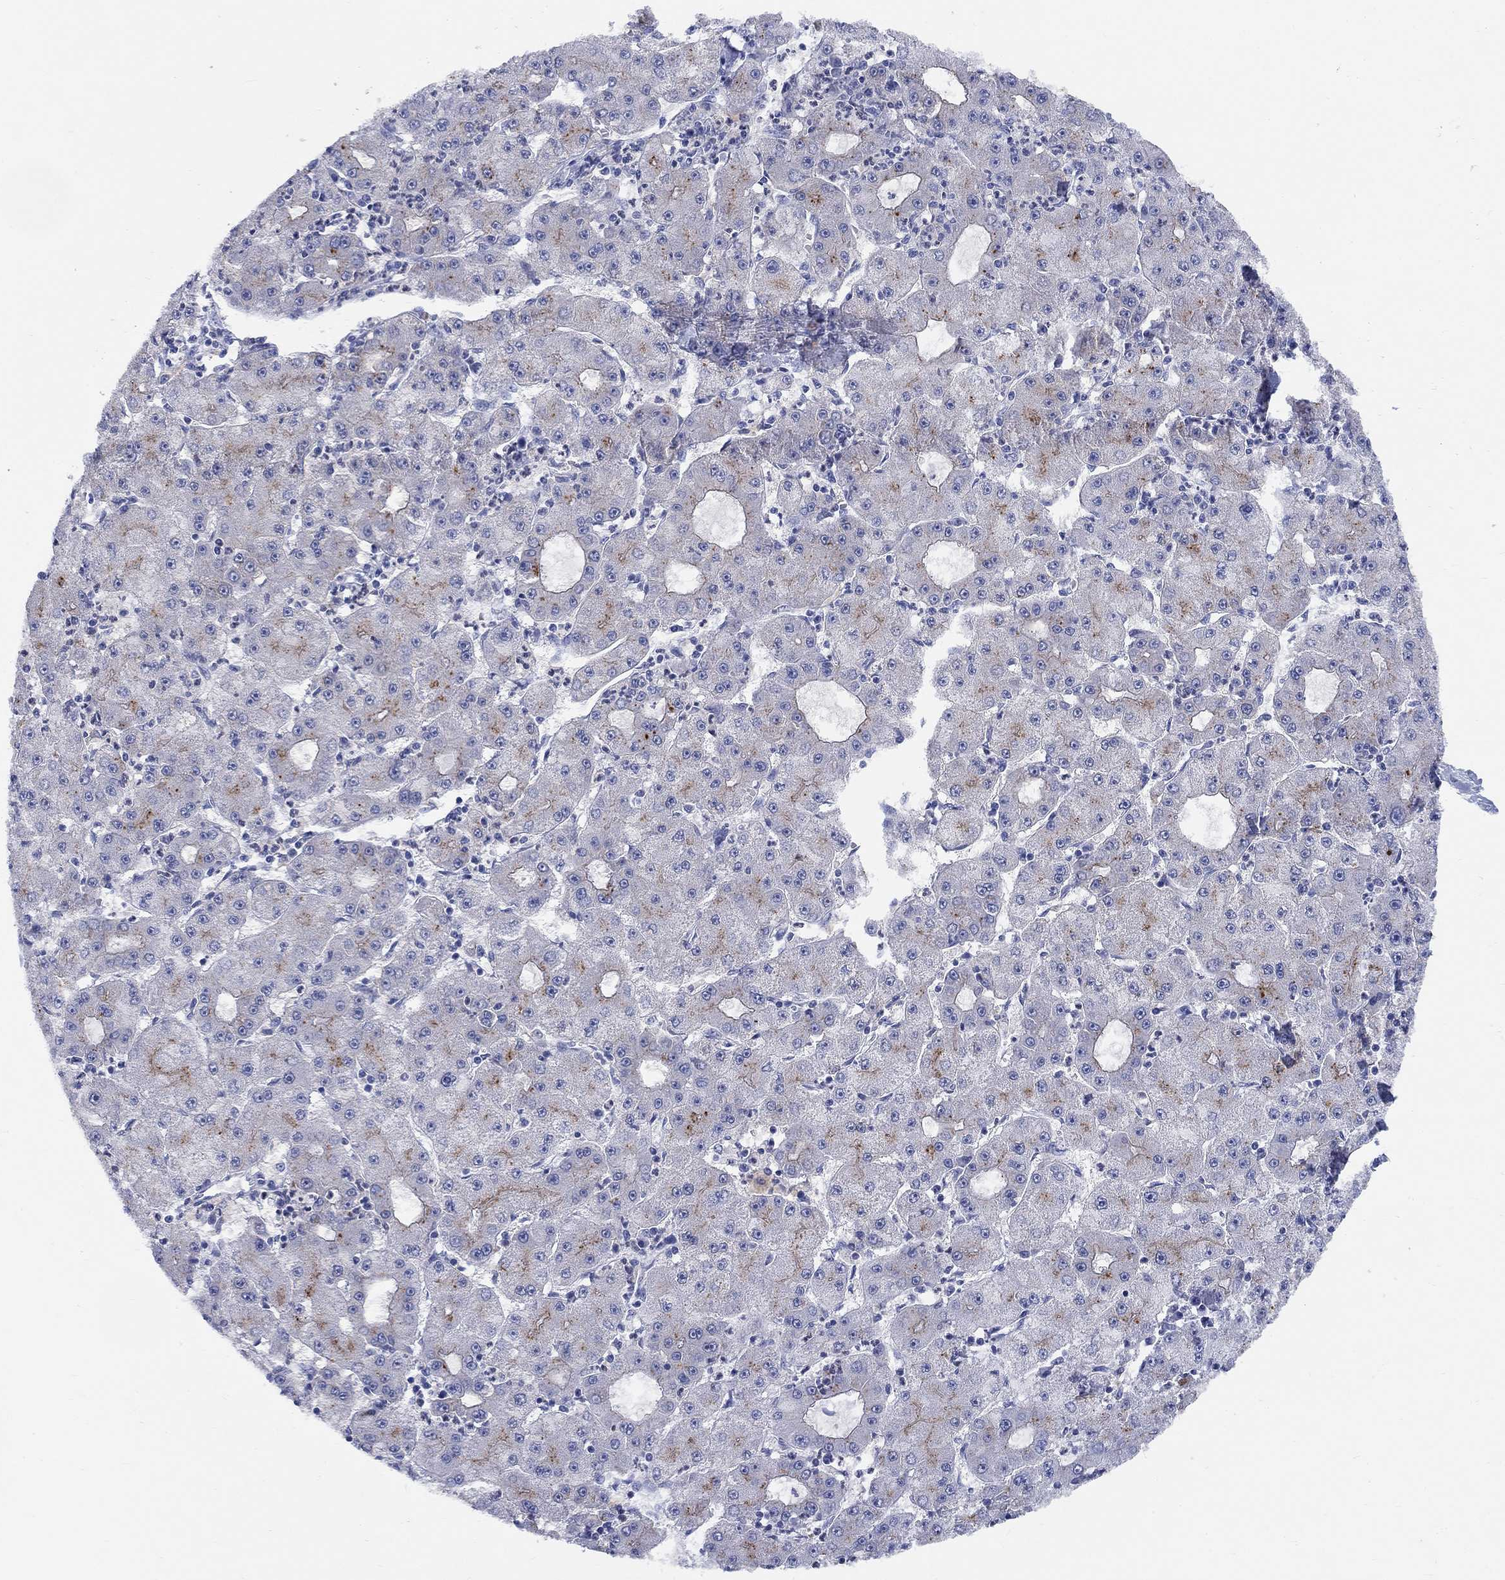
{"staining": {"intensity": "moderate", "quantity": "<25%", "location": "cytoplasmic/membranous"}, "tissue": "liver cancer", "cell_type": "Tumor cells", "image_type": "cancer", "snomed": [{"axis": "morphology", "description": "Carcinoma, Hepatocellular, NOS"}, {"axis": "topography", "description": "Liver"}], "caption": "This is a histology image of immunohistochemistry (IHC) staining of liver cancer, which shows moderate positivity in the cytoplasmic/membranous of tumor cells.", "gene": "RAP1GAP", "patient": {"sex": "male", "age": 73}}